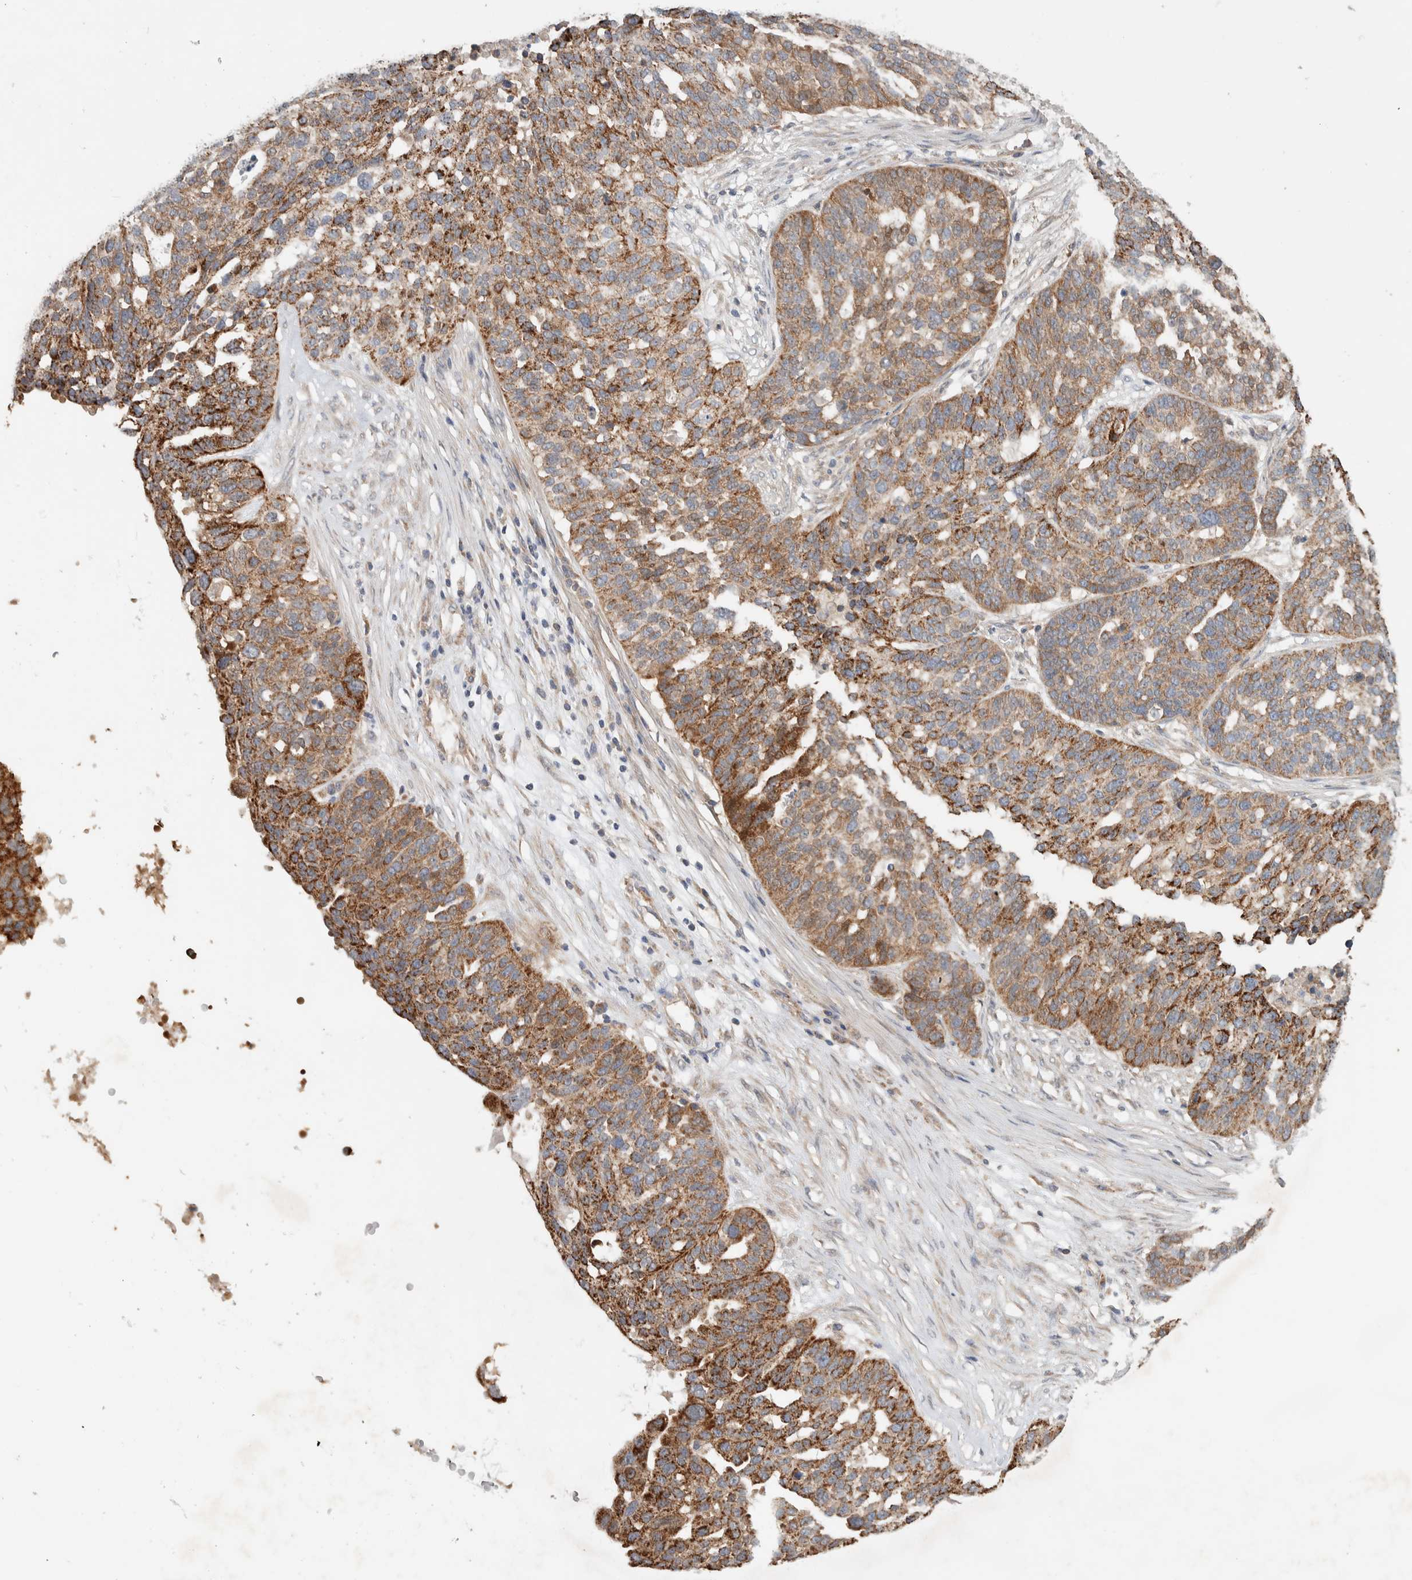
{"staining": {"intensity": "strong", "quantity": ">75%", "location": "cytoplasmic/membranous"}, "tissue": "ovarian cancer", "cell_type": "Tumor cells", "image_type": "cancer", "snomed": [{"axis": "morphology", "description": "Cystadenocarcinoma, serous, NOS"}, {"axis": "topography", "description": "Ovary"}], "caption": "Brown immunohistochemical staining in human ovarian serous cystadenocarcinoma displays strong cytoplasmic/membranous positivity in about >75% of tumor cells.", "gene": "DEPTOR", "patient": {"sex": "female", "age": 59}}